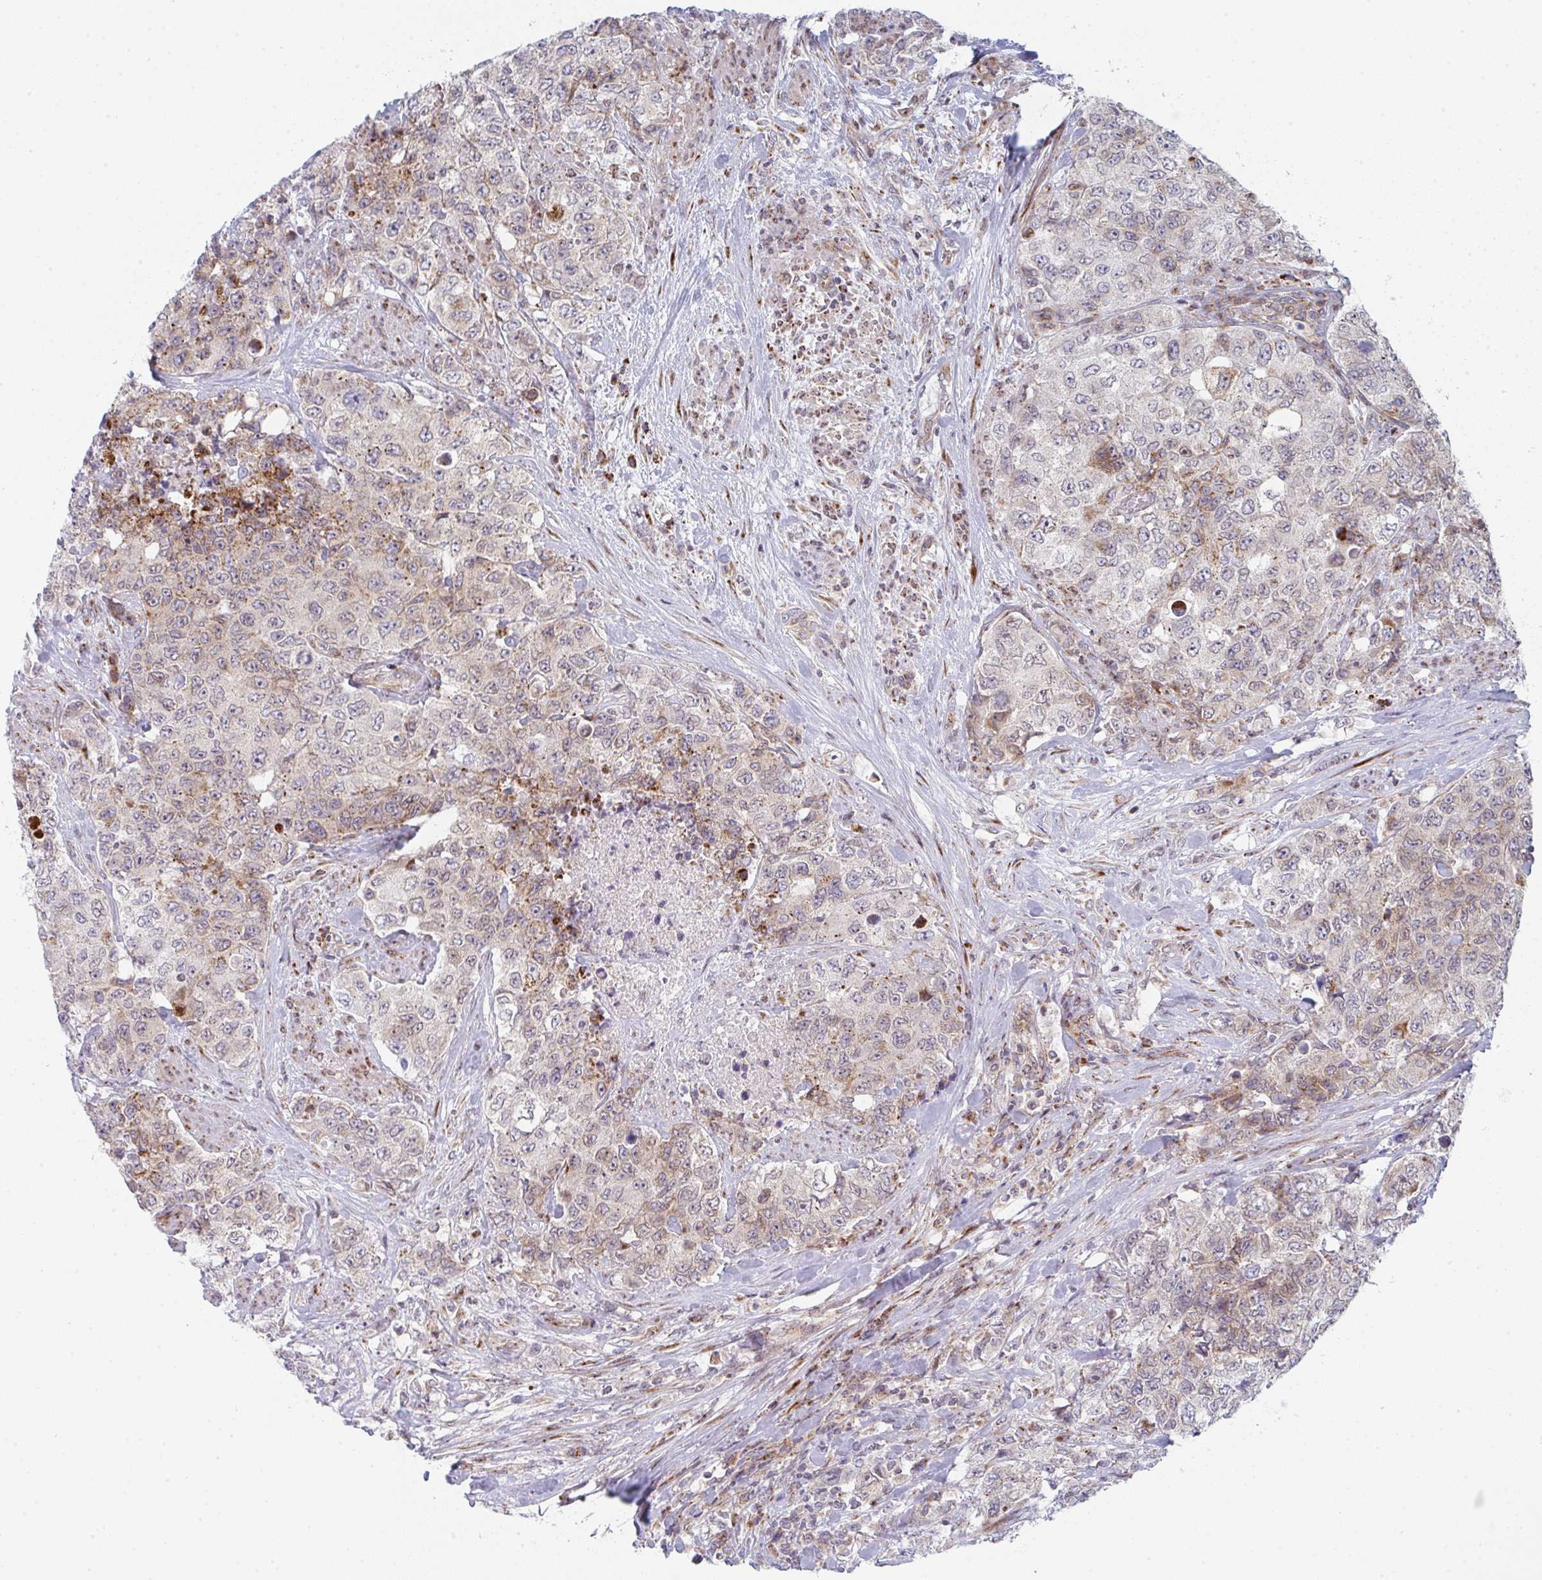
{"staining": {"intensity": "weak", "quantity": "25%-75%", "location": "cytoplasmic/membranous"}, "tissue": "urothelial cancer", "cell_type": "Tumor cells", "image_type": "cancer", "snomed": [{"axis": "morphology", "description": "Urothelial carcinoma, High grade"}, {"axis": "topography", "description": "Urinary bladder"}], "caption": "Protein analysis of urothelial cancer tissue reveals weak cytoplasmic/membranous expression in about 25%-75% of tumor cells.", "gene": "PRKCH", "patient": {"sex": "female", "age": 78}}